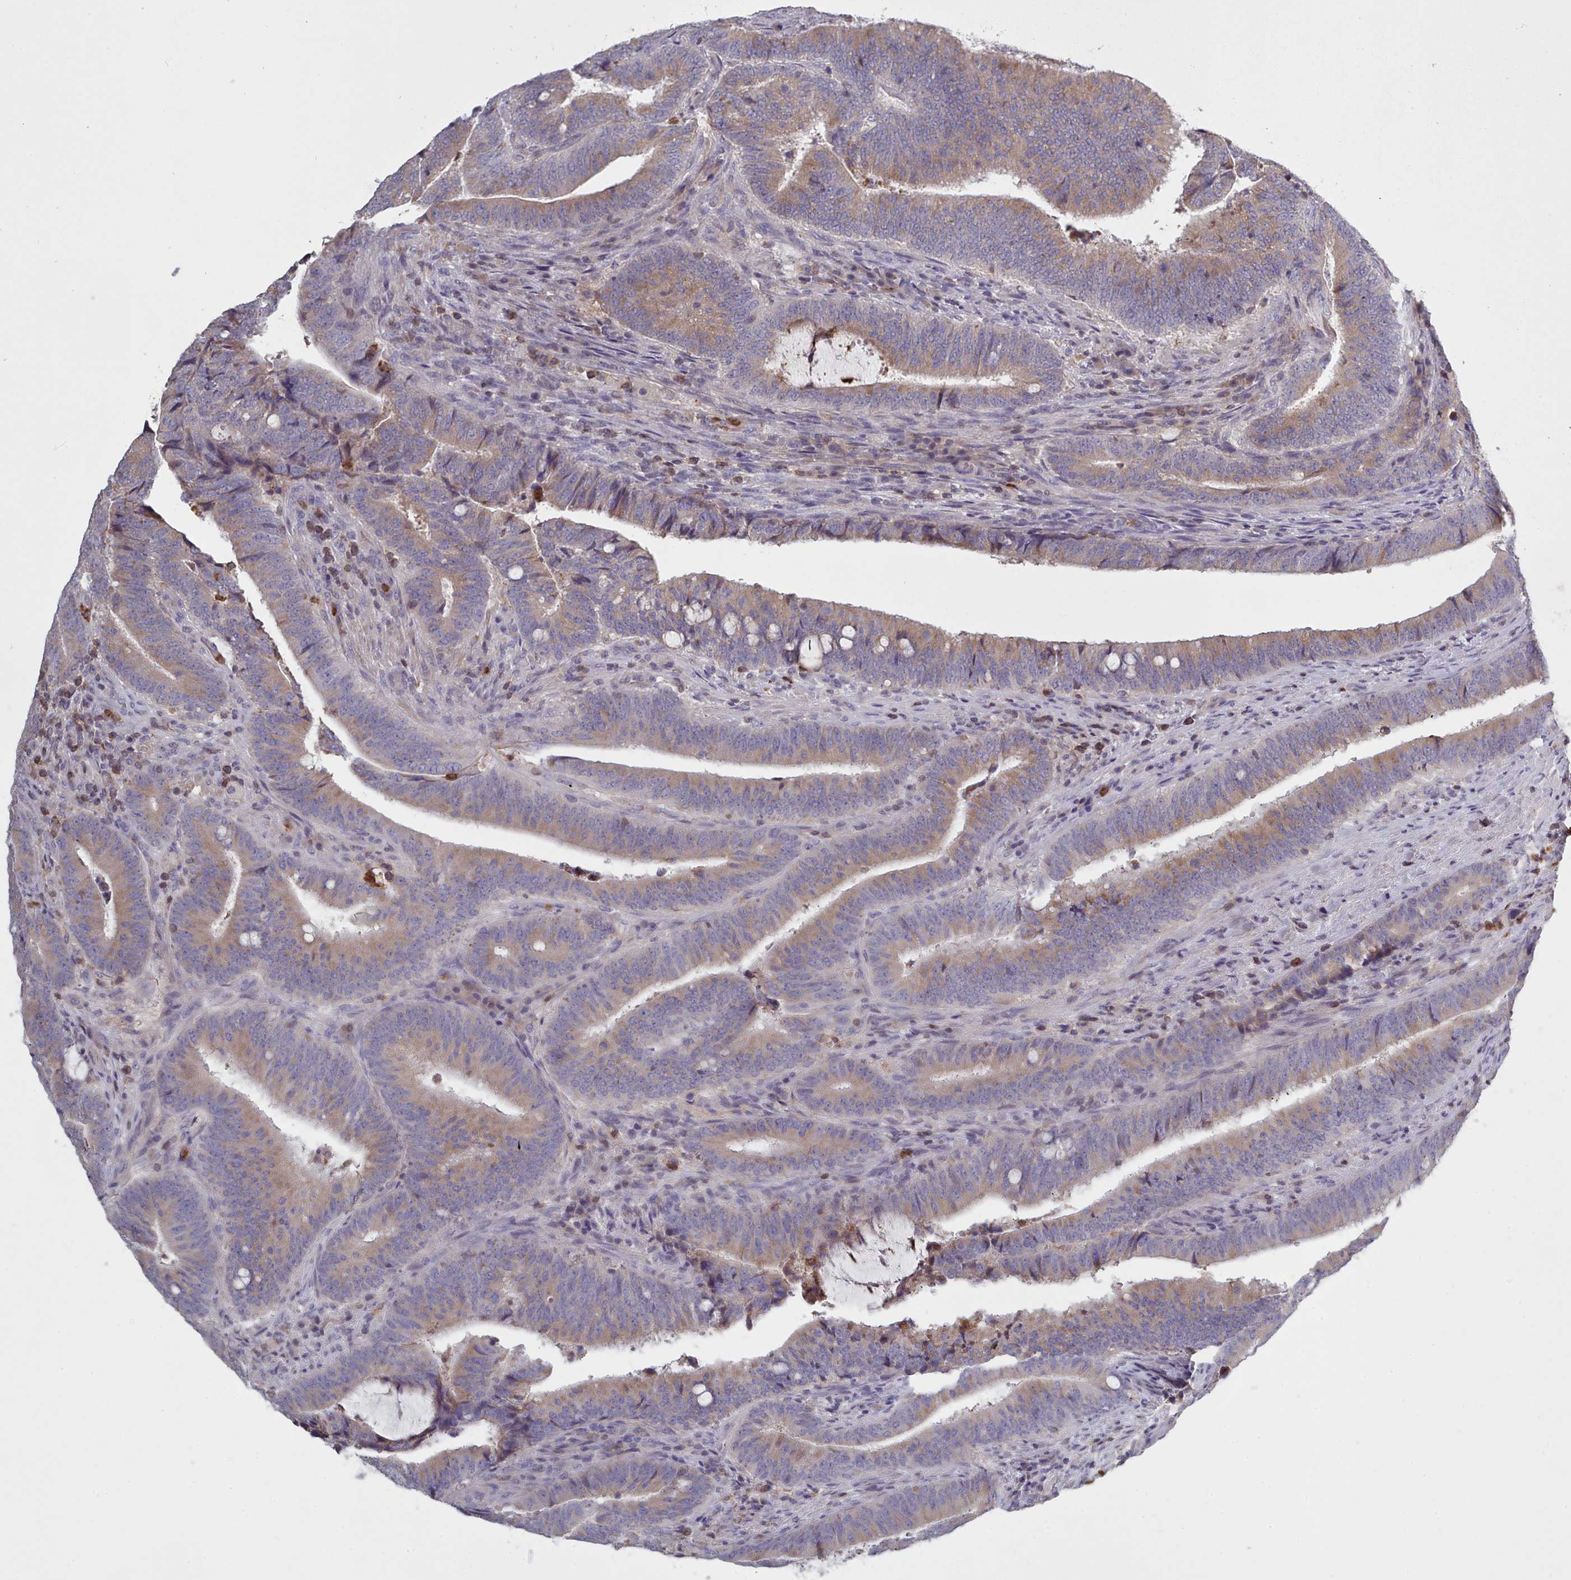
{"staining": {"intensity": "weak", "quantity": "25%-75%", "location": "cytoplasmic/membranous"}, "tissue": "colorectal cancer", "cell_type": "Tumor cells", "image_type": "cancer", "snomed": [{"axis": "morphology", "description": "Adenocarcinoma, NOS"}, {"axis": "topography", "description": "Colon"}], "caption": "A brown stain labels weak cytoplasmic/membranous expression of a protein in colorectal cancer tumor cells.", "gene": "RAC2", "patient": {"sex": "female", "age": 43}}